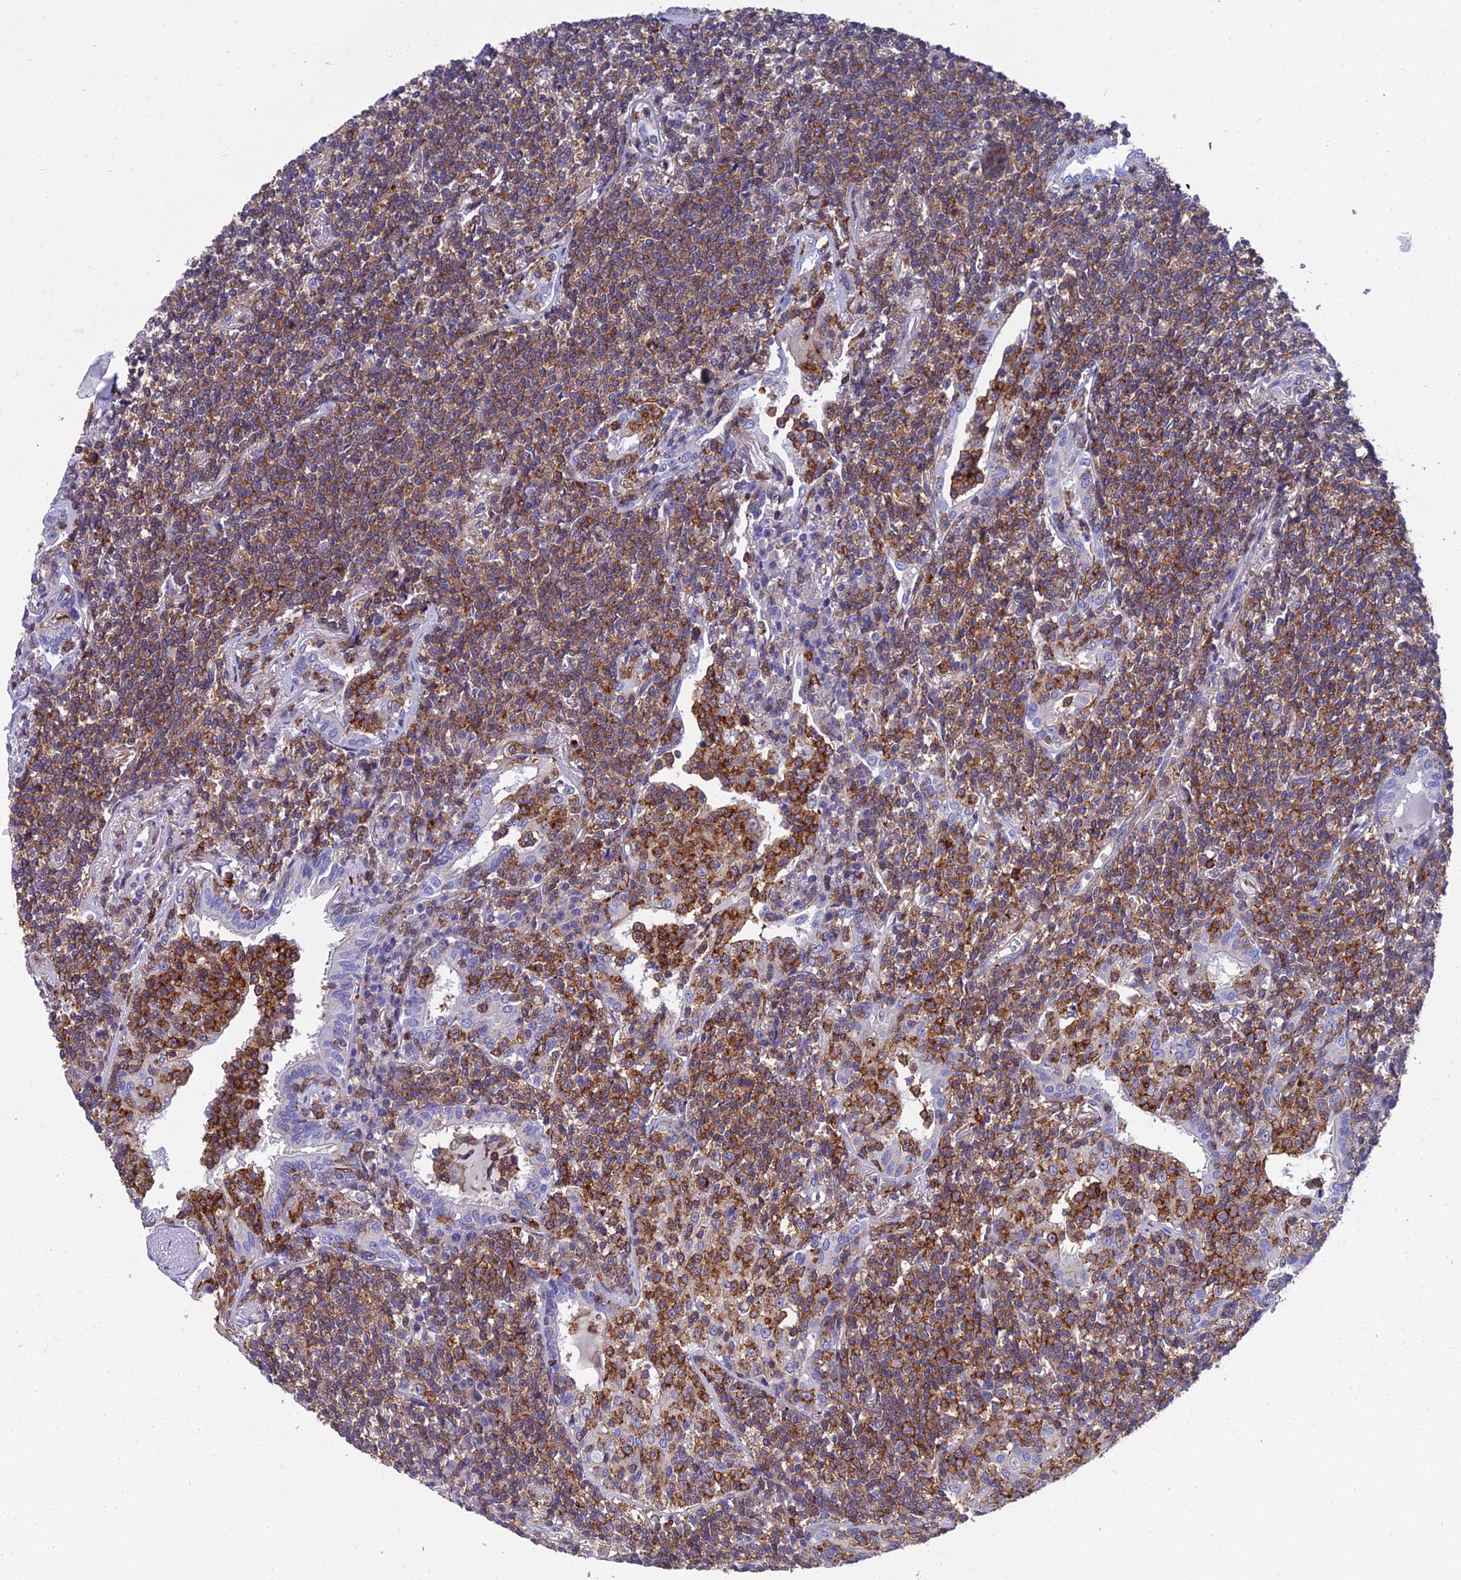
{"staining": {"intensity": "moderate", "quantity": ">75%", "location": "cytoplasmic/membranous"}, "tissue": "lymphoma", "cell_type": "Tumor cells", "image_type": "cancer", "snomed": [{"axis": "morphology", "description": "Malignant lymphoma, non-Hodgkin's type, Low grade"}, {"axis": "topography", "description": "Lung"}], "caption": "This is an image of IHC staining of malignant lymphoma, non-Hodgkin's type (low-grade), which shows moderate expression in the cytoplasmic/membranous of tumor cells.", "gene": "PPP1R18", "patient": {"sex": "female", "age": 71}}